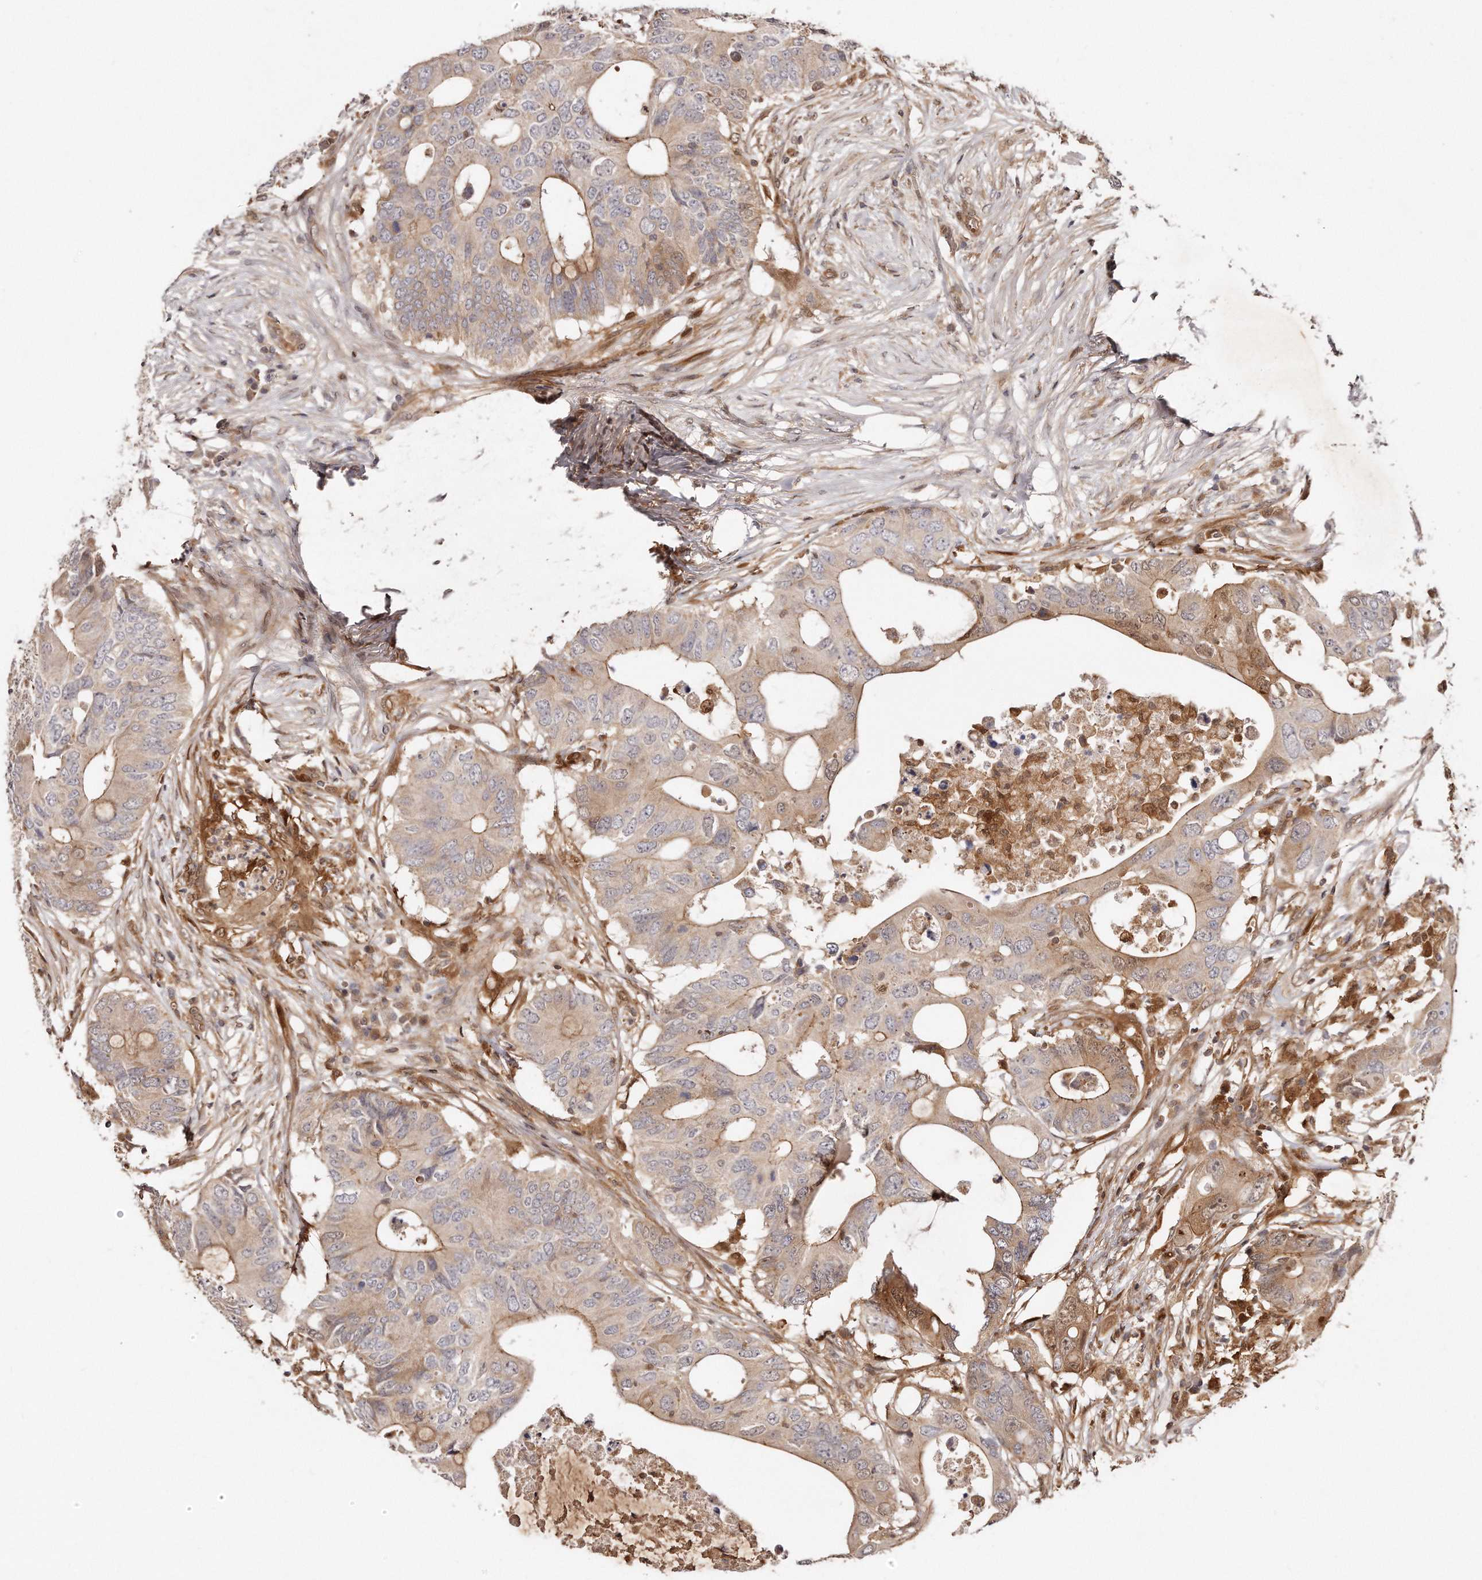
{"staining": {"intensity": "moderate", "quantity": "25%-75%", "location": "cytoplasmic/membranous"}, "tissue": "colorectal cancer", "cell_type": "Tumor cells", "image_type": "cancer", "snomed": [{"axis": "morphology", "description": "Adenocarcinoma, NOS"}, {"axis": "topography", "description": "Colon"}], "caption": "This histopathology image reveals immunohistochemistry staining of human colorectal cancer (adenocarcinoma), with medium moderate cytoplasmic/membranous staining in about 25%-75% of tumor cells.", "gene": "GBP4", "patient": {"sex": "male", "age": 71}}